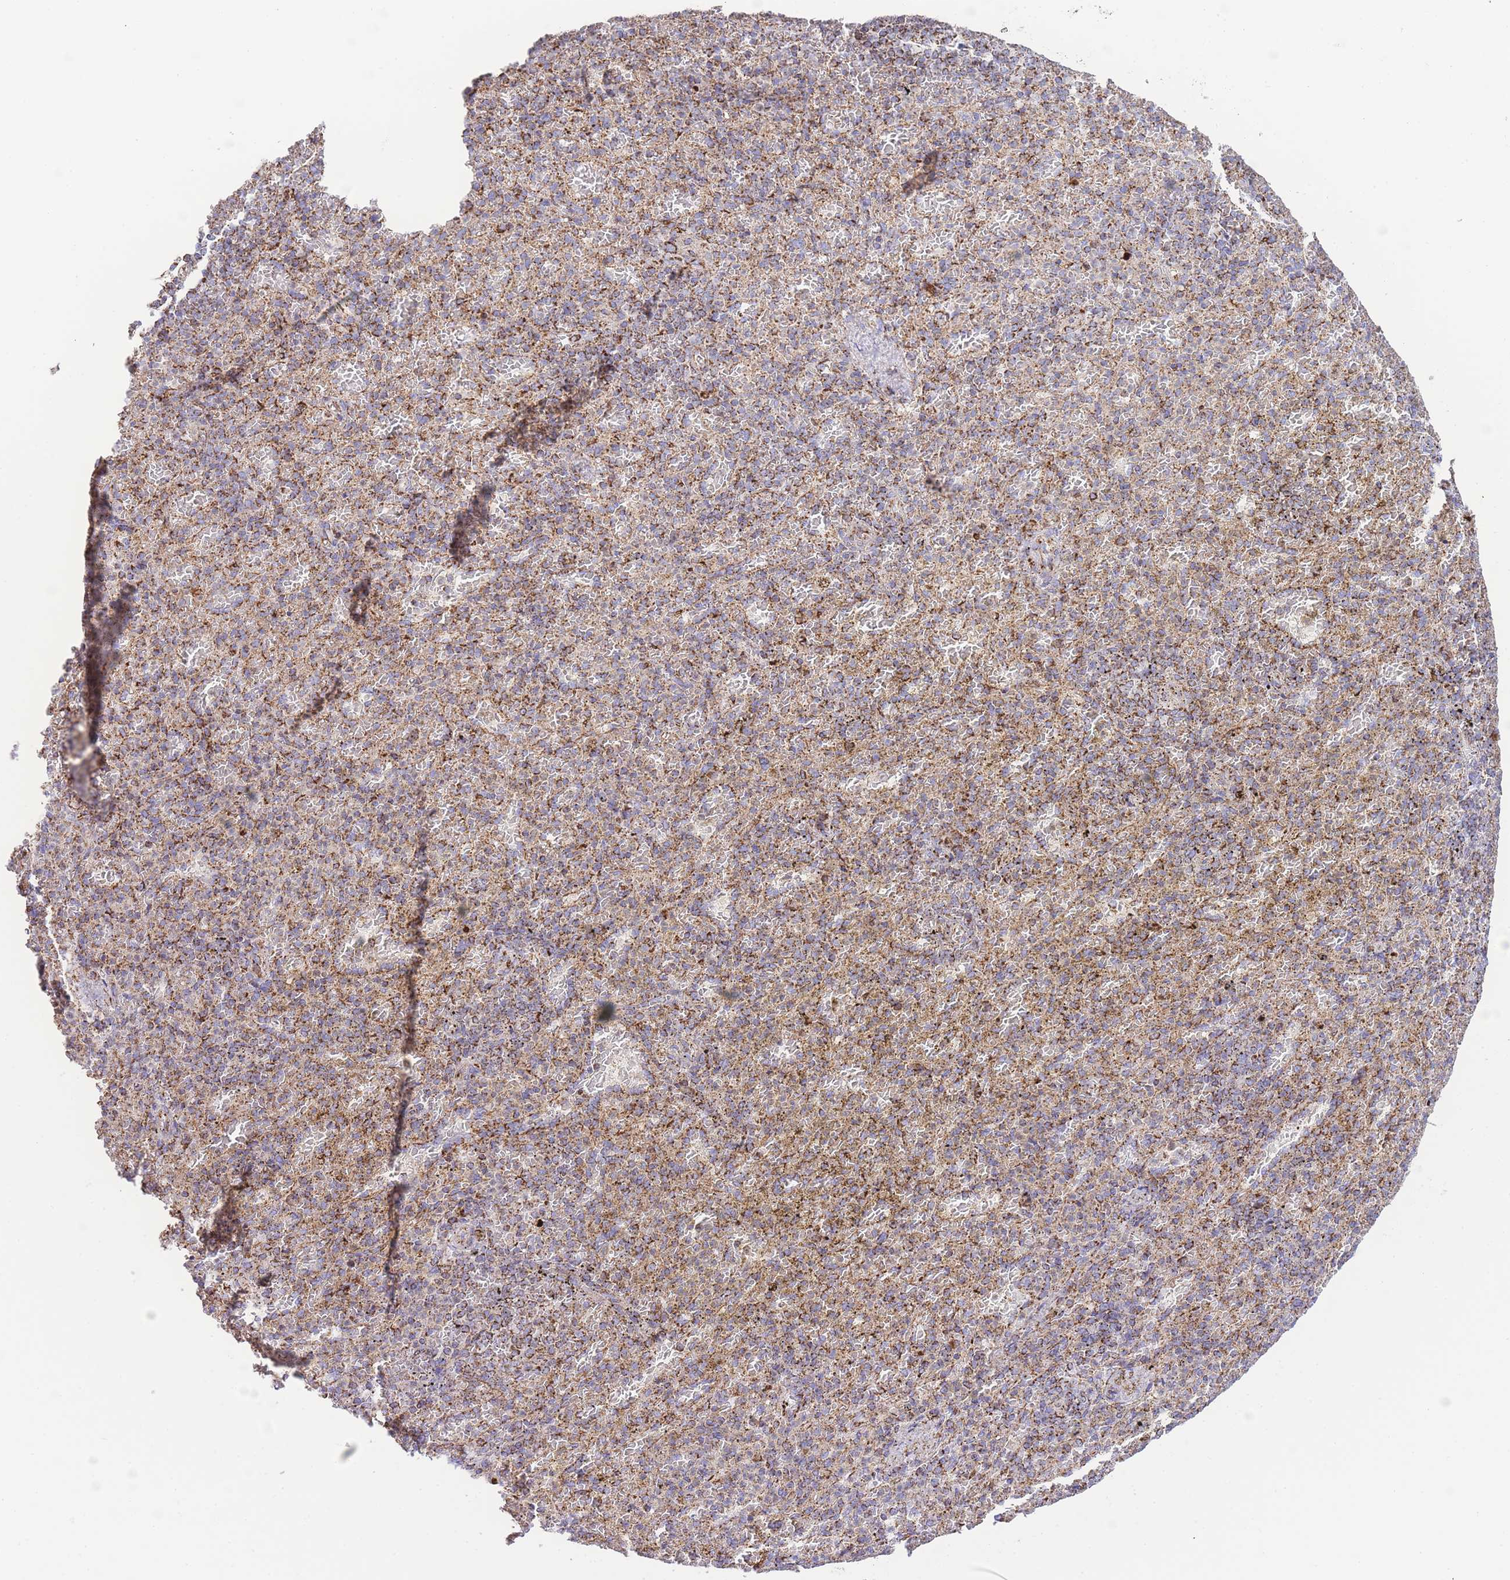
{"staining": {"intensity": "moderate", "quantity": ">75%", "location": "cytoplasmic/membranous"}, "tissue": "spleen", "cell_type": "Cells in red pulp", "image_type": "normal", "snomed": [{"axis": "morphology", "description": "Normal tissue, NOS"}, {"axis": "topography", "description": "Spleen"}], "caption": "A high-resolution histopathology image shows immunohistochemistry (IHC) staining of normal spleen, which exhibits moderate cytoplasmic/membranous positivity in about >75% of cells in red pulp. (DAB (3,3'-diaminobenzidine) IHC, brown staining for protein, blue staining for nuclei).", "gene": "GSTM1", "patient": {"sex": "female", "age": 74}}